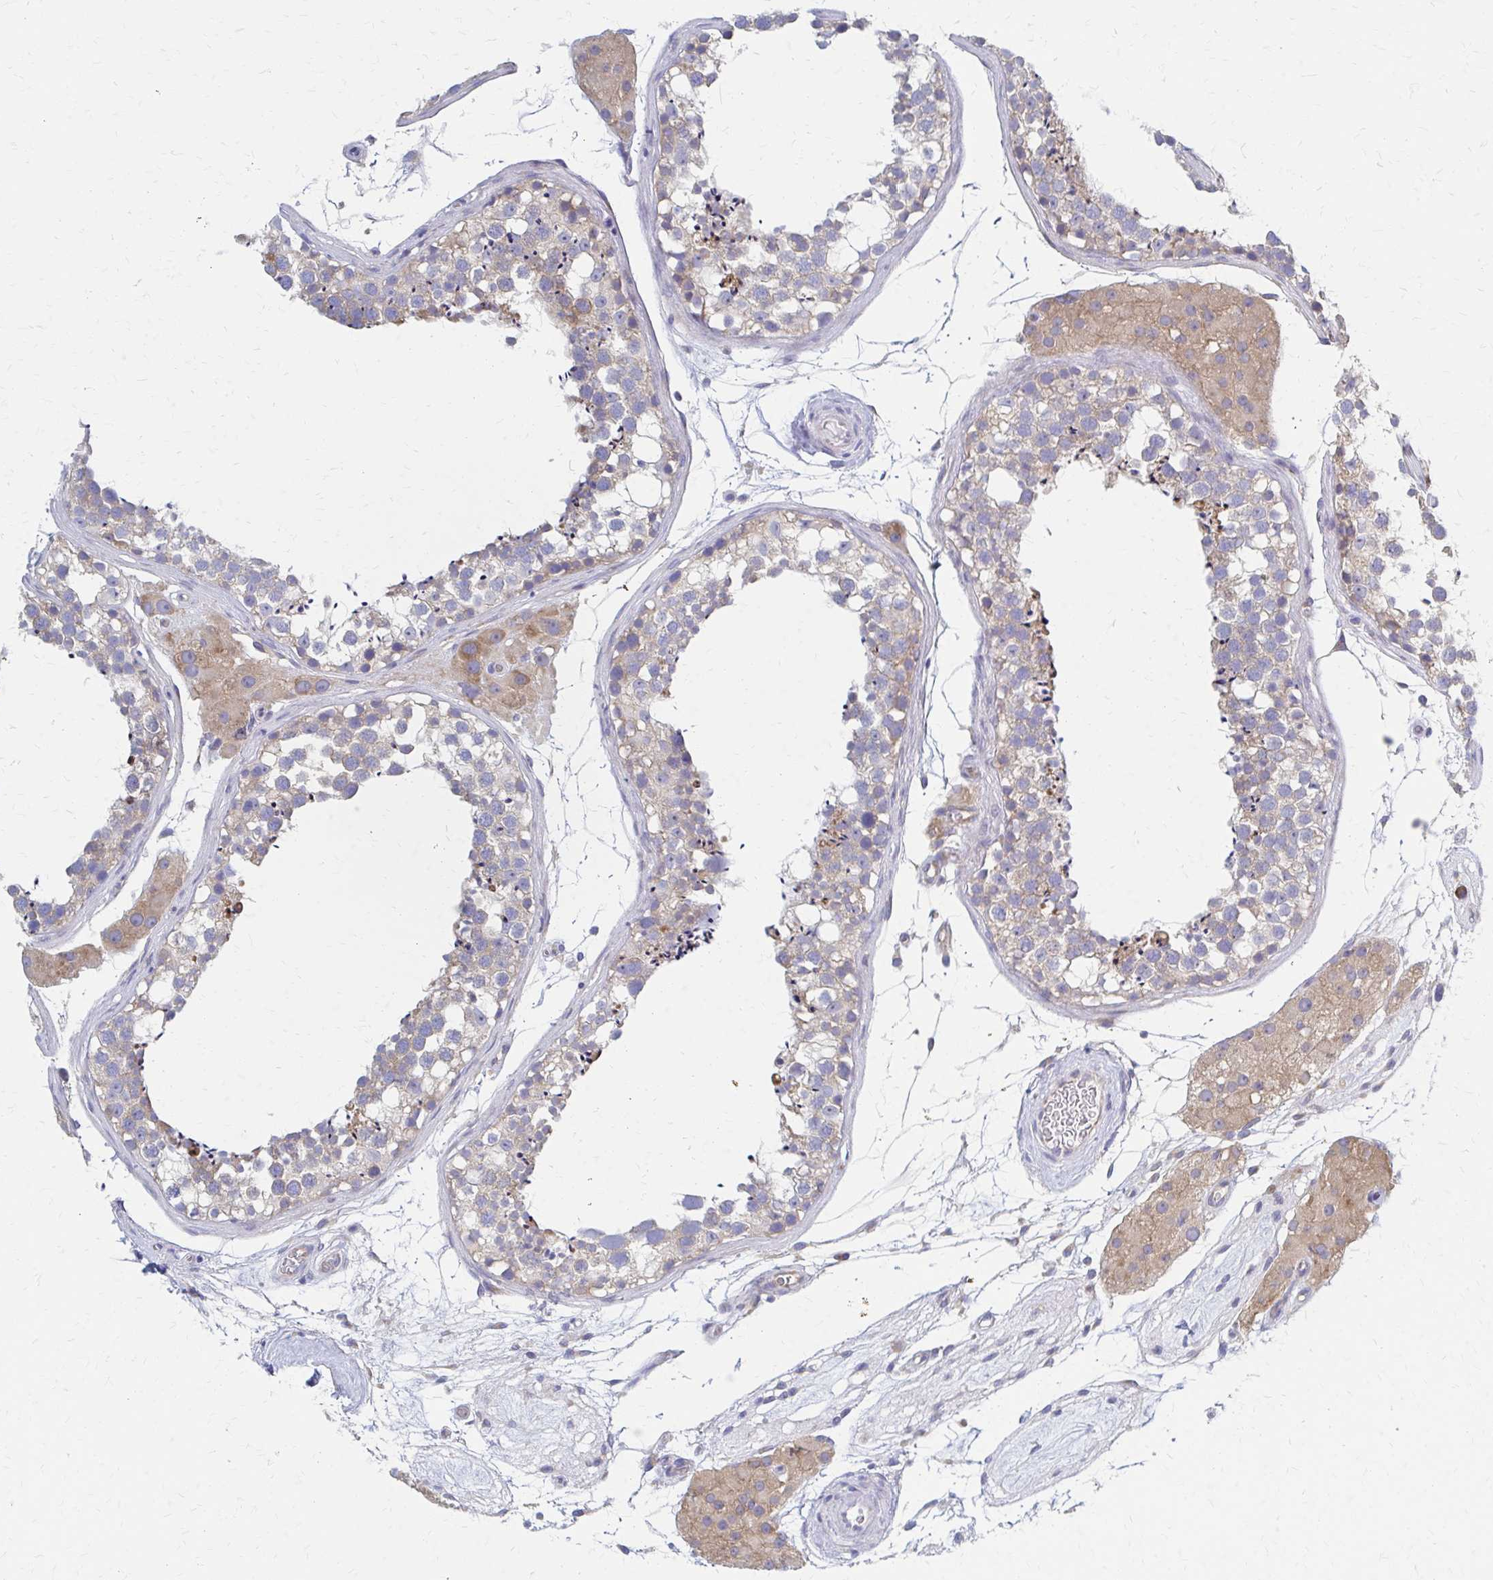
{"staining": {"intensity": "weak", "quantity": "25%-75%", "location": "cytoplasmic/membranous"}, "tissue": "testis", "cell_type": "Cells in seminiferous ducts", "image_type": "normal", "snomed": [{"axis": "morphology", "description": "Normal tissue, NOS"}, {"axis": "morphology", "description": "Seminoma, NOS"}, {"axis": "topography", "description": "Testis"}], "caption": "Testis stained with a brown dye exhibits weak cytoplasmic/membranous positive positivity in about 25%-75% of cells in seminiferous ducts.", "gene": "RPL27A", "patient": {"sex": "male", "age": 65}}